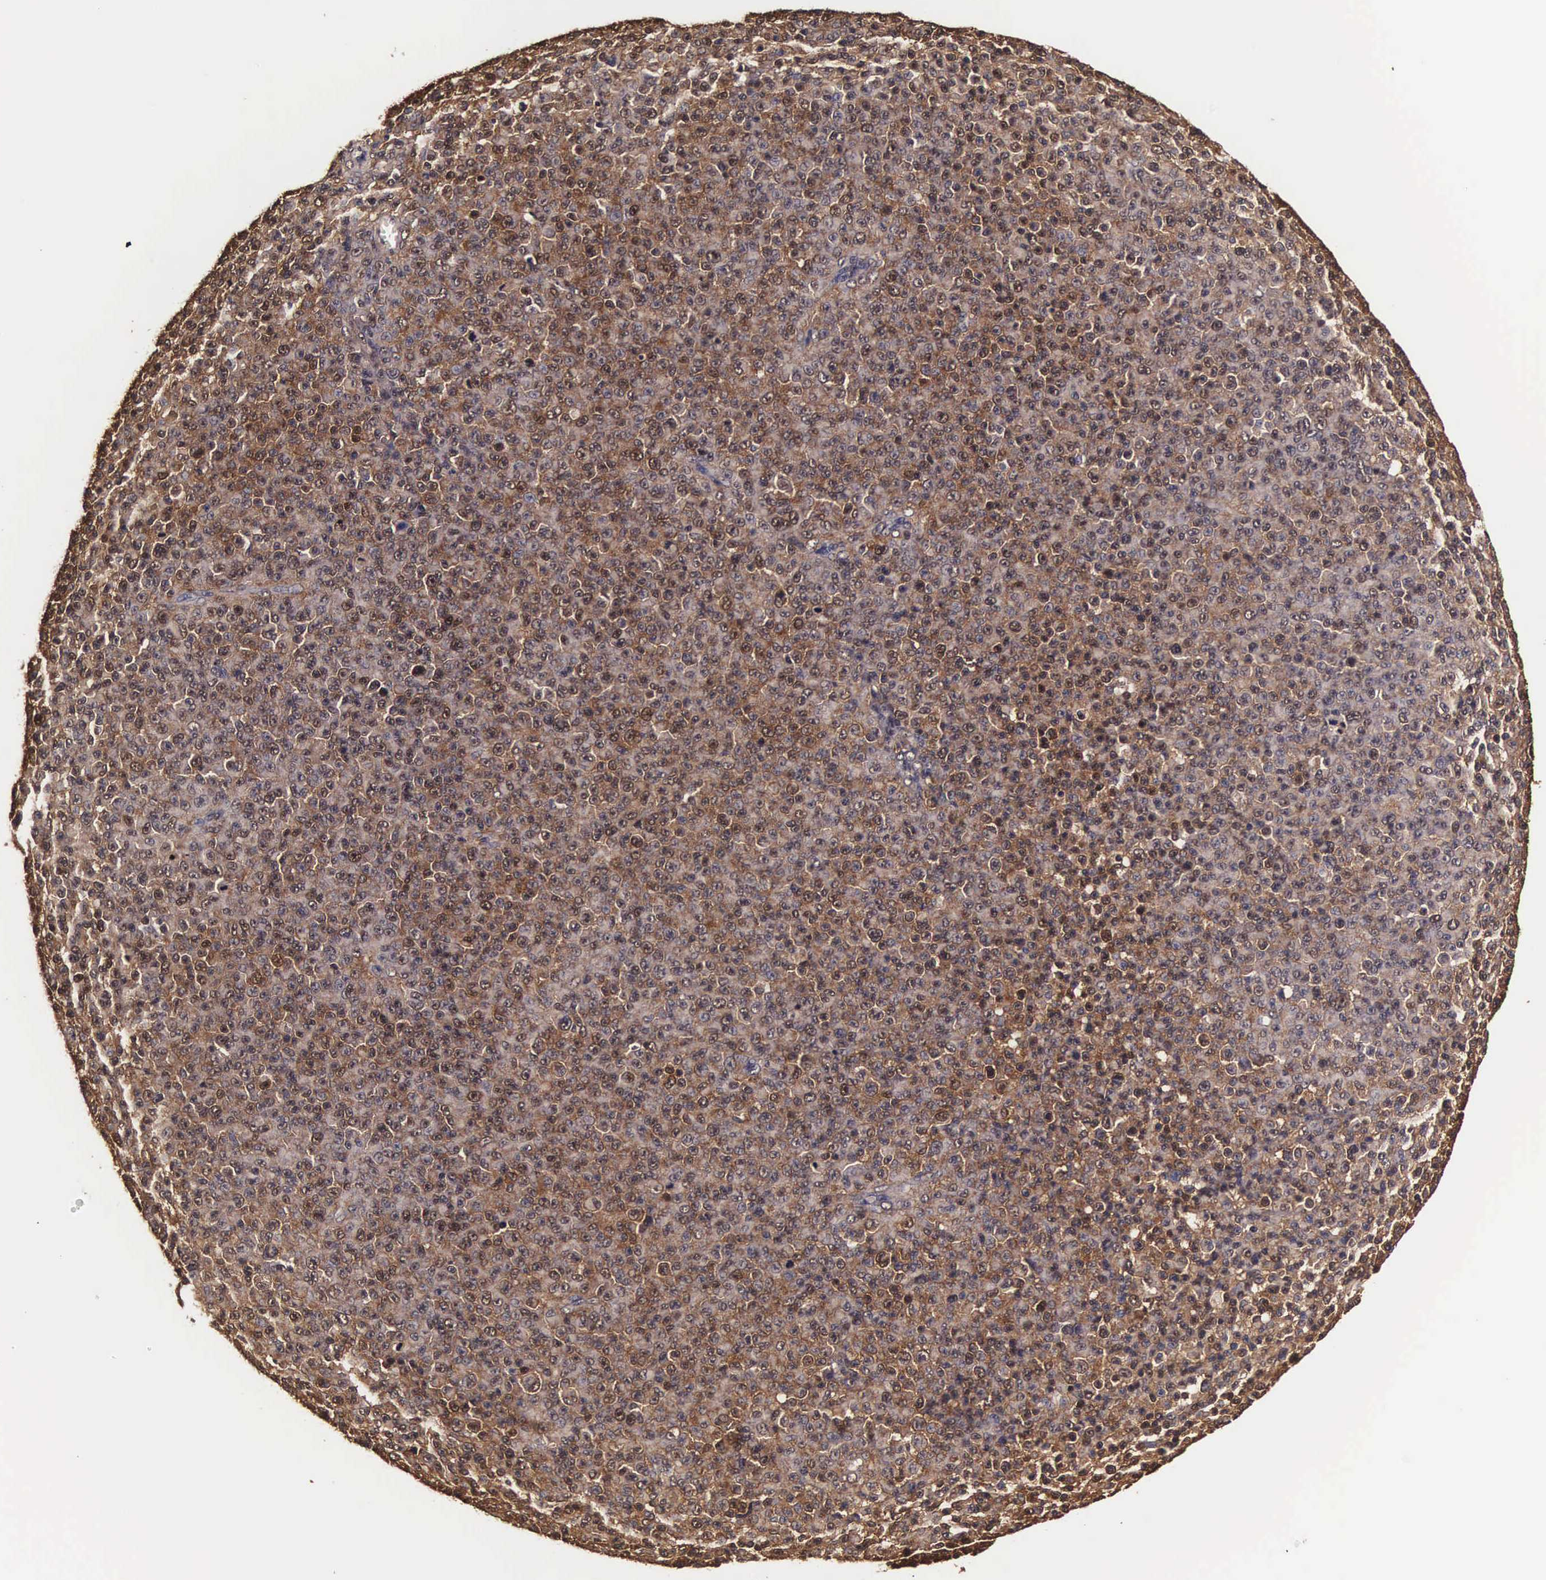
{"staining": {"intensity": "strong", "quantity": ">75%", "location": "cytoplasmic/membranous,nuclear"}, "tissue": "melanoma", "cell_type": "Tumor cells", "image_type": "cancer", "snomed": [{"axis": "morphology", "description": "Malignant melanoma, Metastatic site"}, {"axis": "topography", "description": "Skin"}], "caption": "Immunohistochemical staining of human malignant melanoma (metastatic site) shows strong cytoplasmic/membranous and nuclear protein positivity in approximately >75% of tumor cells.", "gene": "TECPR2", "patient": {"sex": "male", "age": 32}}